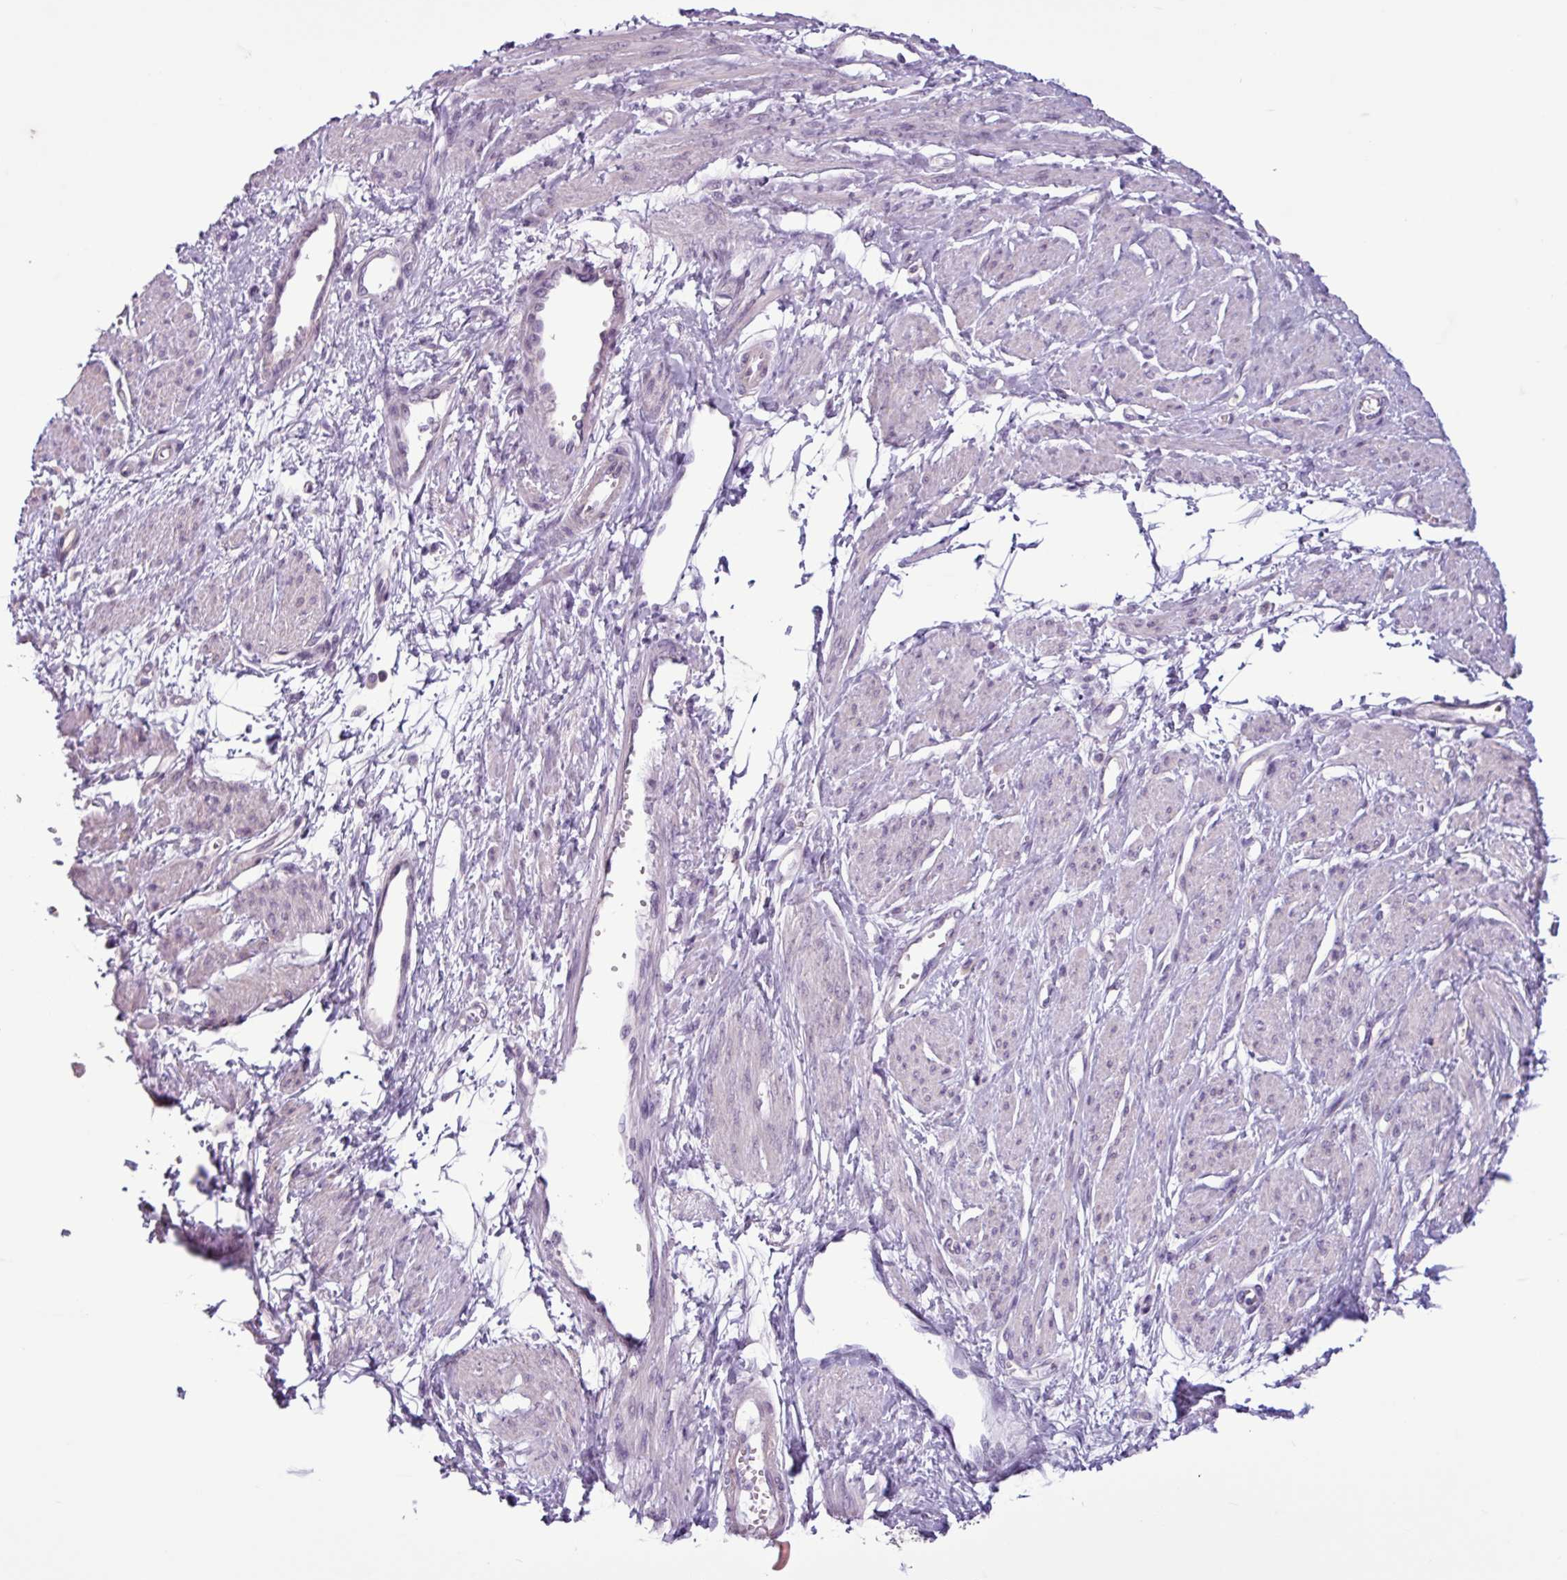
{"staining": {"intensity": "negative", "quantity": "none", "location": "none"}, "tissue": "smooth muscle", "cell_type": "Smooth muscle cells", "image_type": "normal", "snomed": [{"axis": "morphology", "description": "Normal tissue, NOS"}, {"axis": "topography", "description": "Smooth muscle"}, {"axis": "topography", "description": "Uterus"}], "caption": "Smooth muscle cells show no significant protein expression in unremarkable smooth muscle. (Immunohistochemistry, brightfield microscopy, high magnification).", "gene": "C9orf24", "patient": {"sex": "female", "age": 39}}